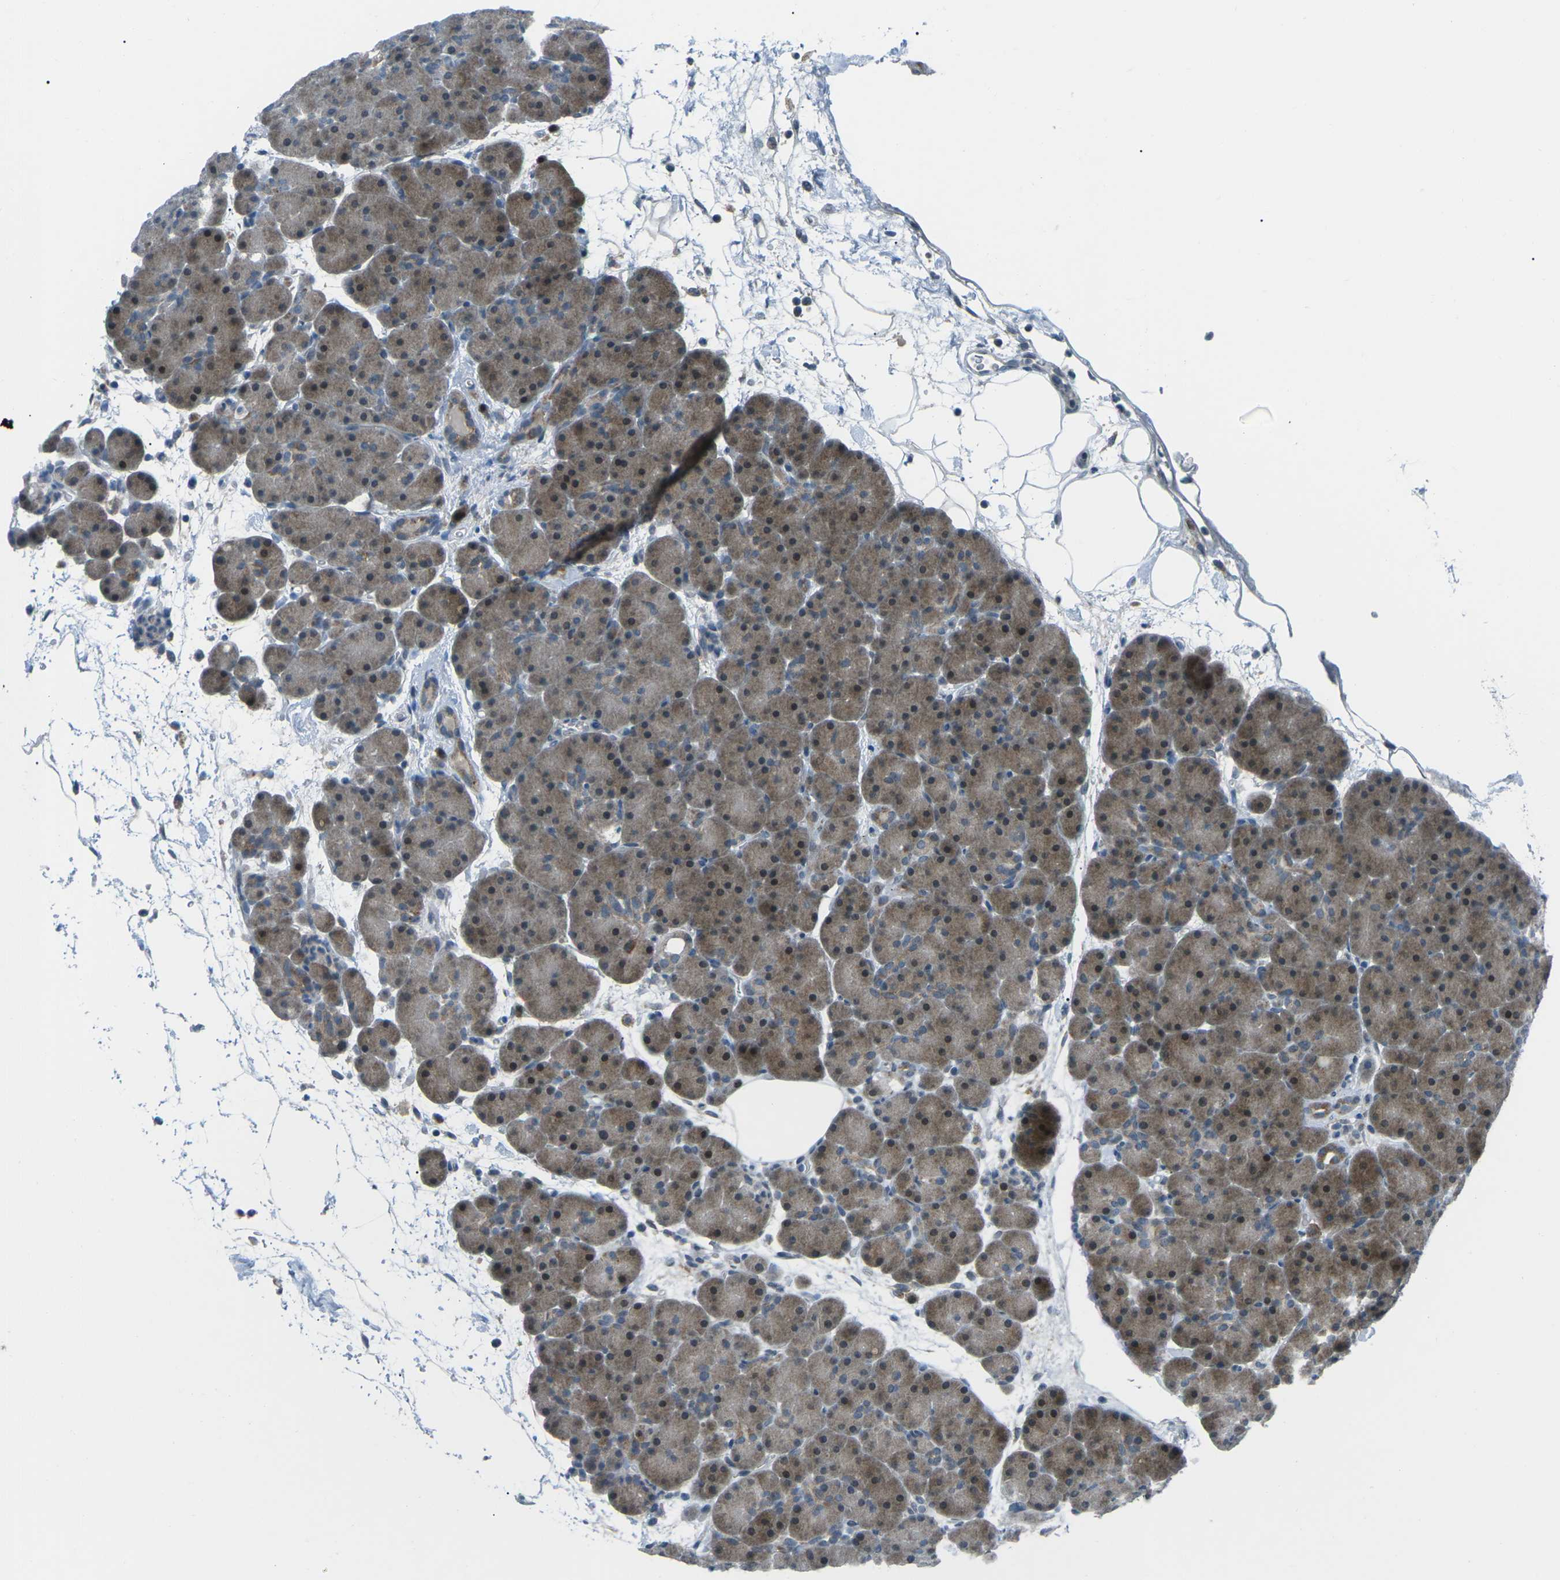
{"staining": {"intensity": "moderate", "quantity": ">75%", "location": "cytoplasmic/membranous"}, "tissue": "pancreas", "cell_type": "Exocrine glandular cells", "image_type": "normal", "snomed": [{"axis": "morphology", "description": "Normal tissue, NOS"}, {"axis": "topography", "description": "Pancreas"}], "caption": "IHC micrograph of unremarkable human pancreas stained for a protein (brown), which shows medium levels of moderate cytoplasmic/membranous staining in about >75% of exocrine glandular cells.", "gene": "PRKCA", "patient": {"sex": "male", "age": 66}}